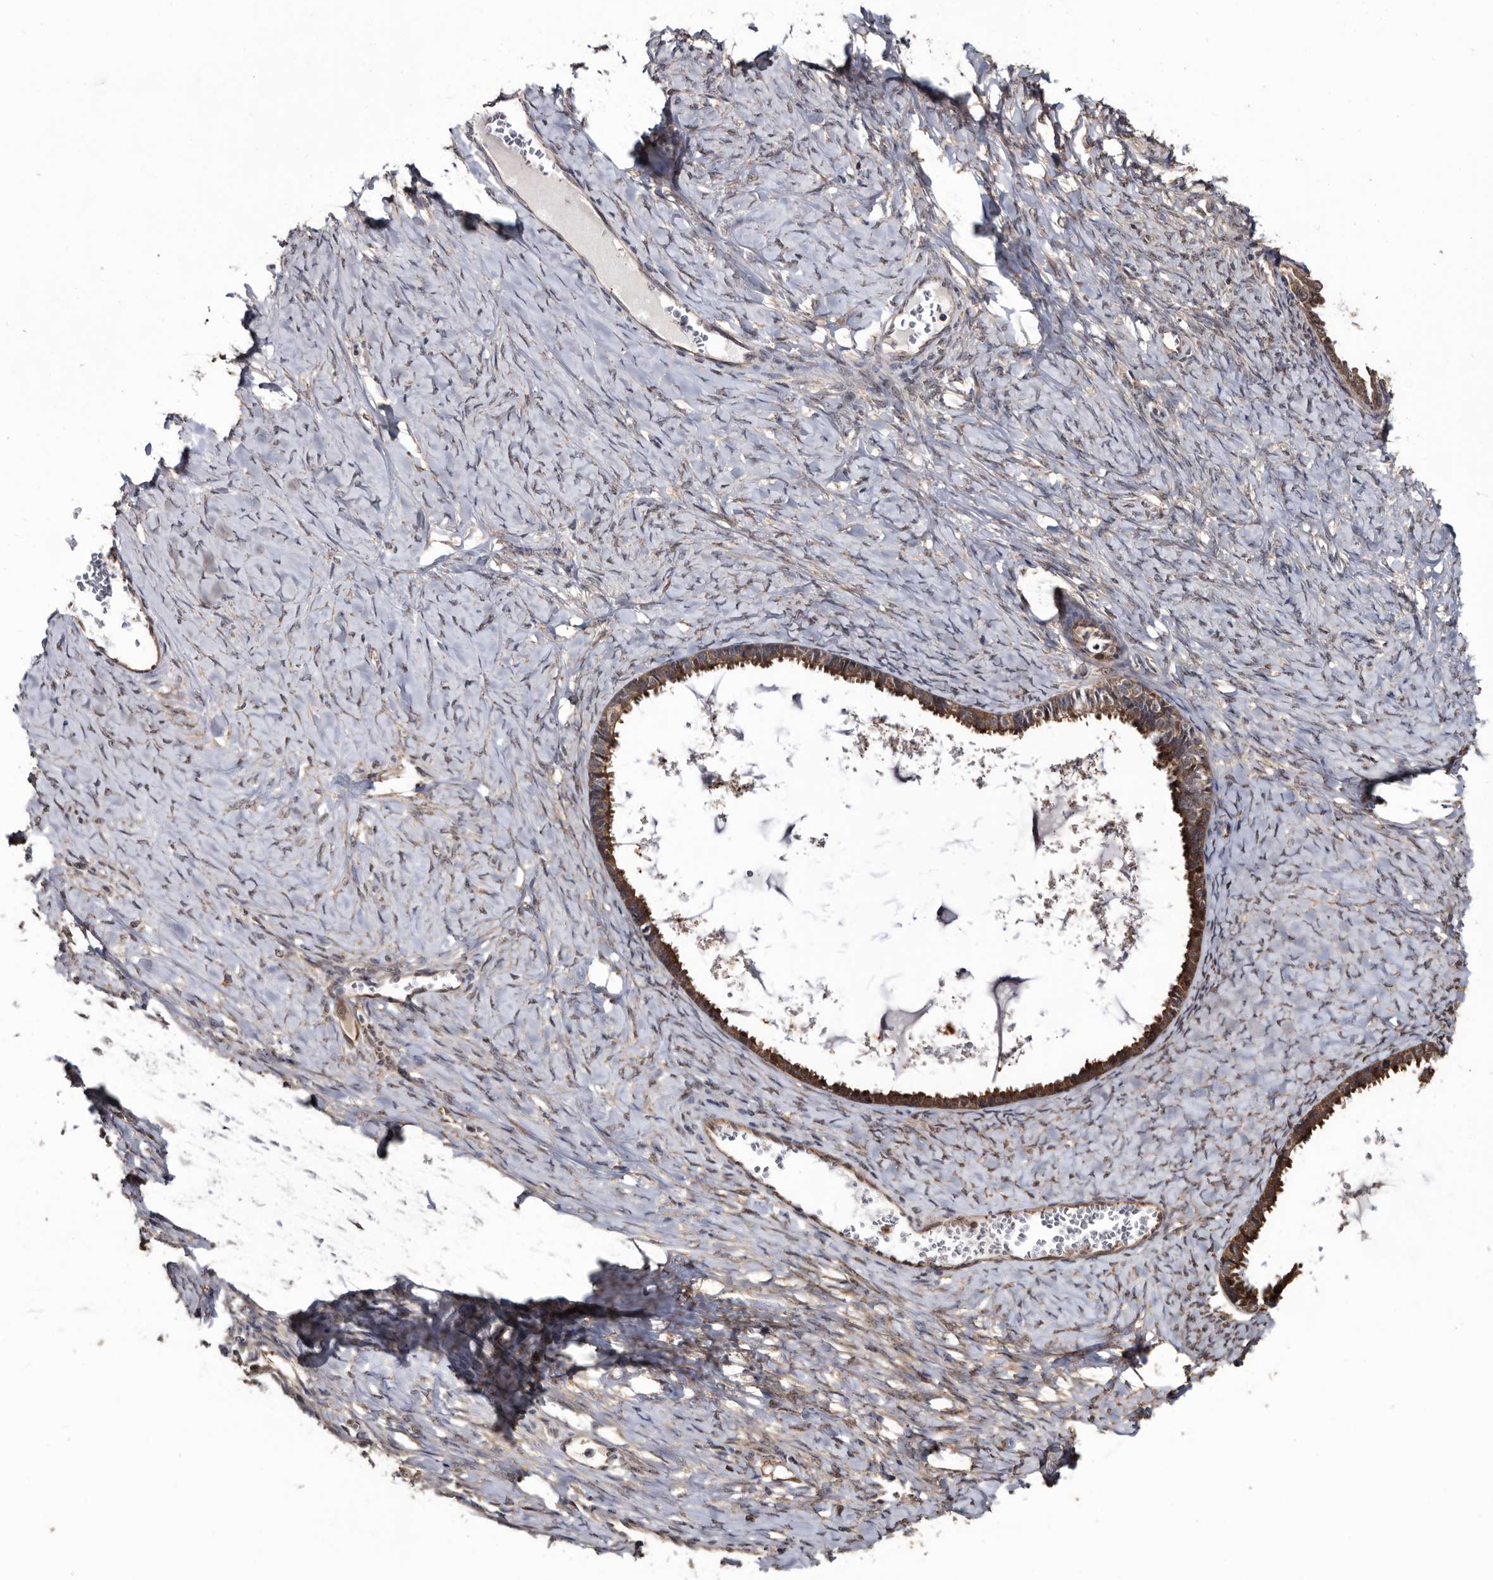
{"staining": {"intensity": "strong", "quantity": ">75%", "location": "cytoplasmic/membranous"}, "tissue": "ovarian cancer", "cell_type": "Tumor cells", "image_type": "cancer", "snomed": [{"axis": "morphology", "description": "Cystadenocarcinoma, serous, NOS"}, {"axis": "topography", "description": "Ovary"}], "caption": "This photomicrograph shows IHC staining of ovarian cancer, with high strong cytoplasmic/membranous staining in about >75% of tumor cells.", "gene": "TTI2", "patient": {"sex": "female", "age": 79}}